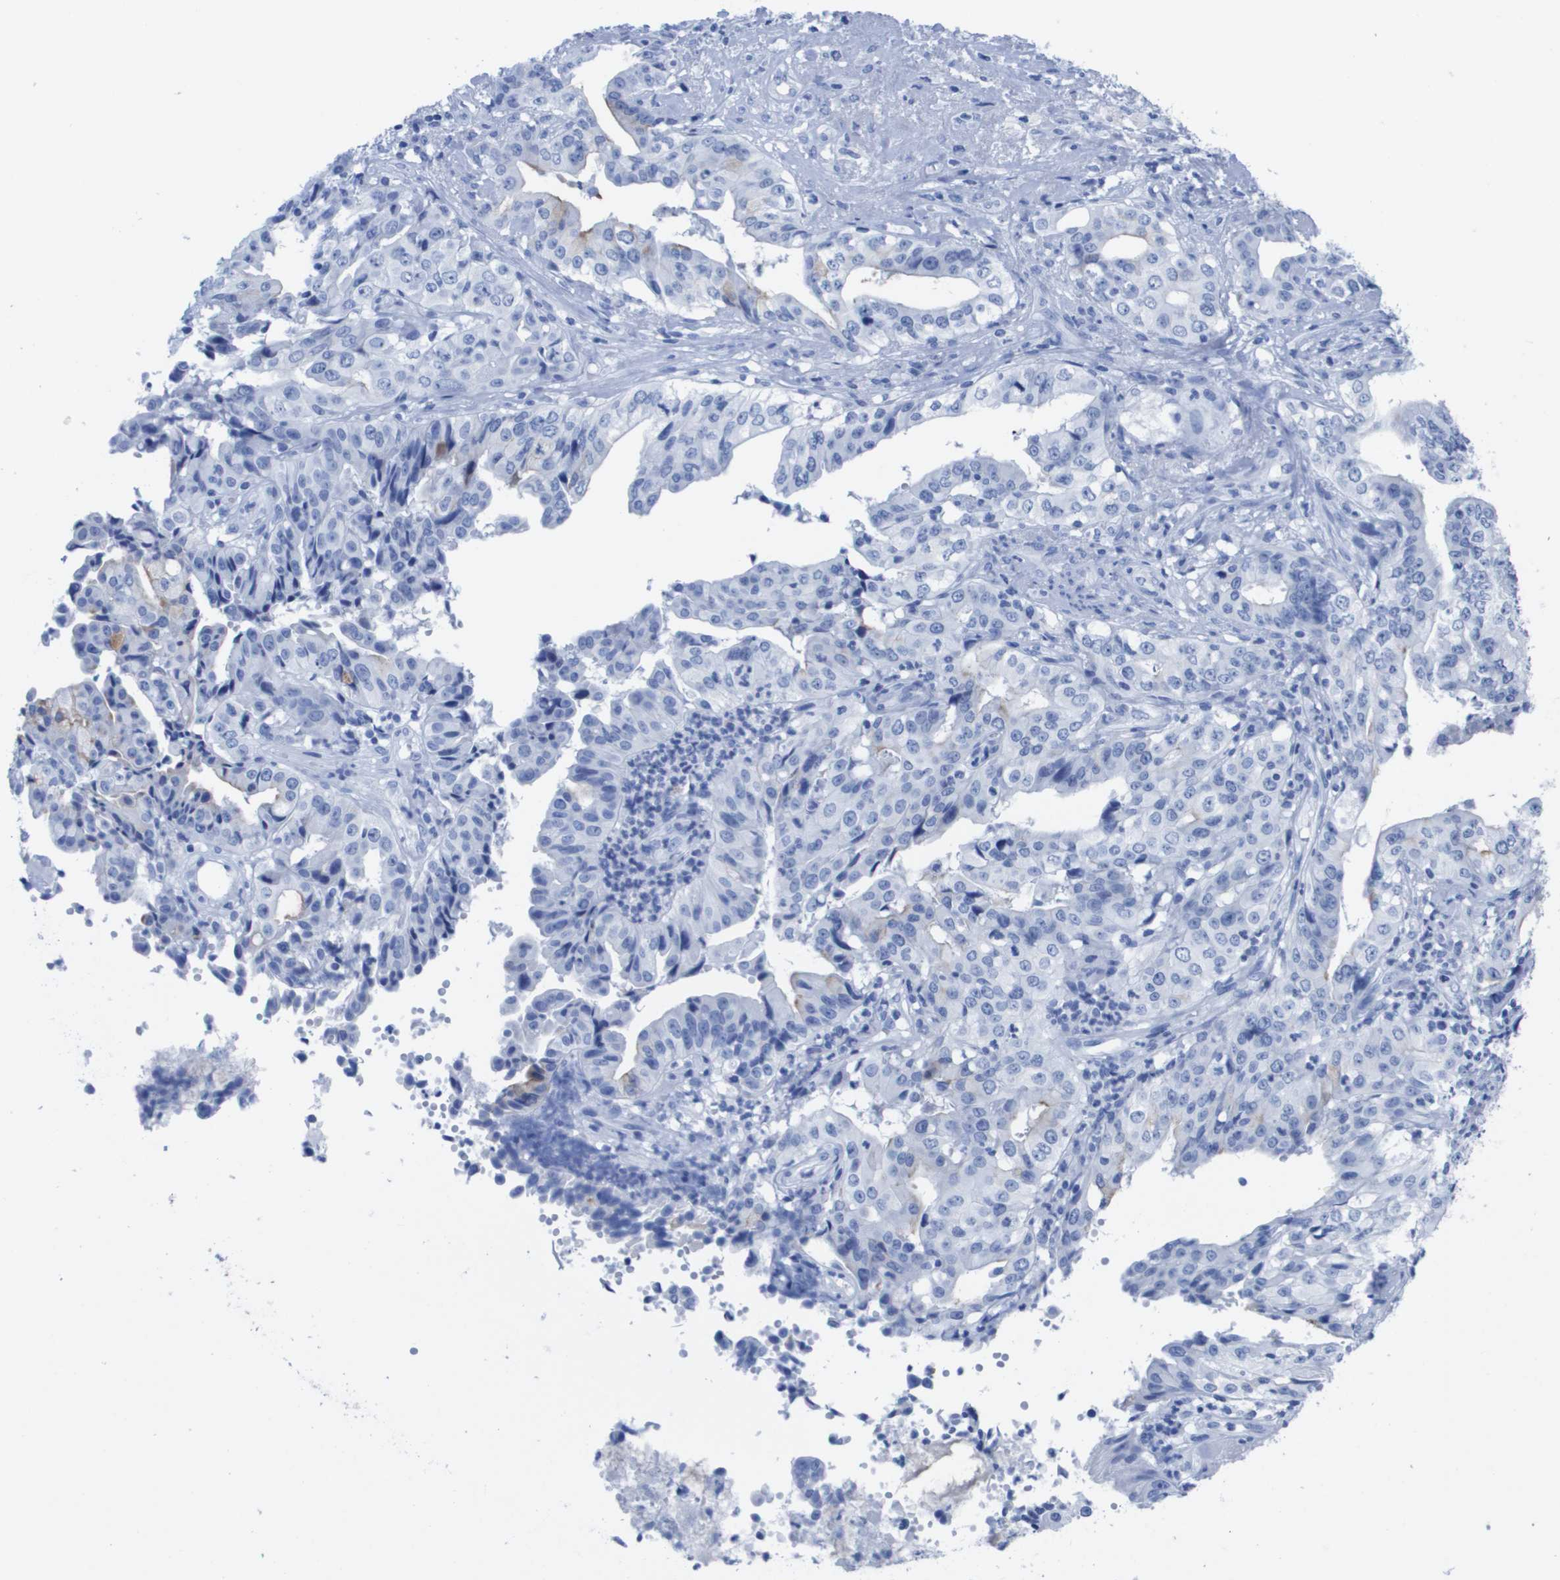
{"staining": {"intensity": "negative", "quantity": "none", "location": "none"}, "tissue": "liver cancer", "cell_type": "Tumor cells", "image_type": "cancer", "snomed": [{"axis": "morphology", "description": "Cholangiocarcinoma"}, {"axis": "topography", "description": "Liver"}], "caption": "The photomicrograph displays no staining of tumor cells in liver cancer.", "gene": "KCNA3", "patient": {"sex": "female", "age": 61}}